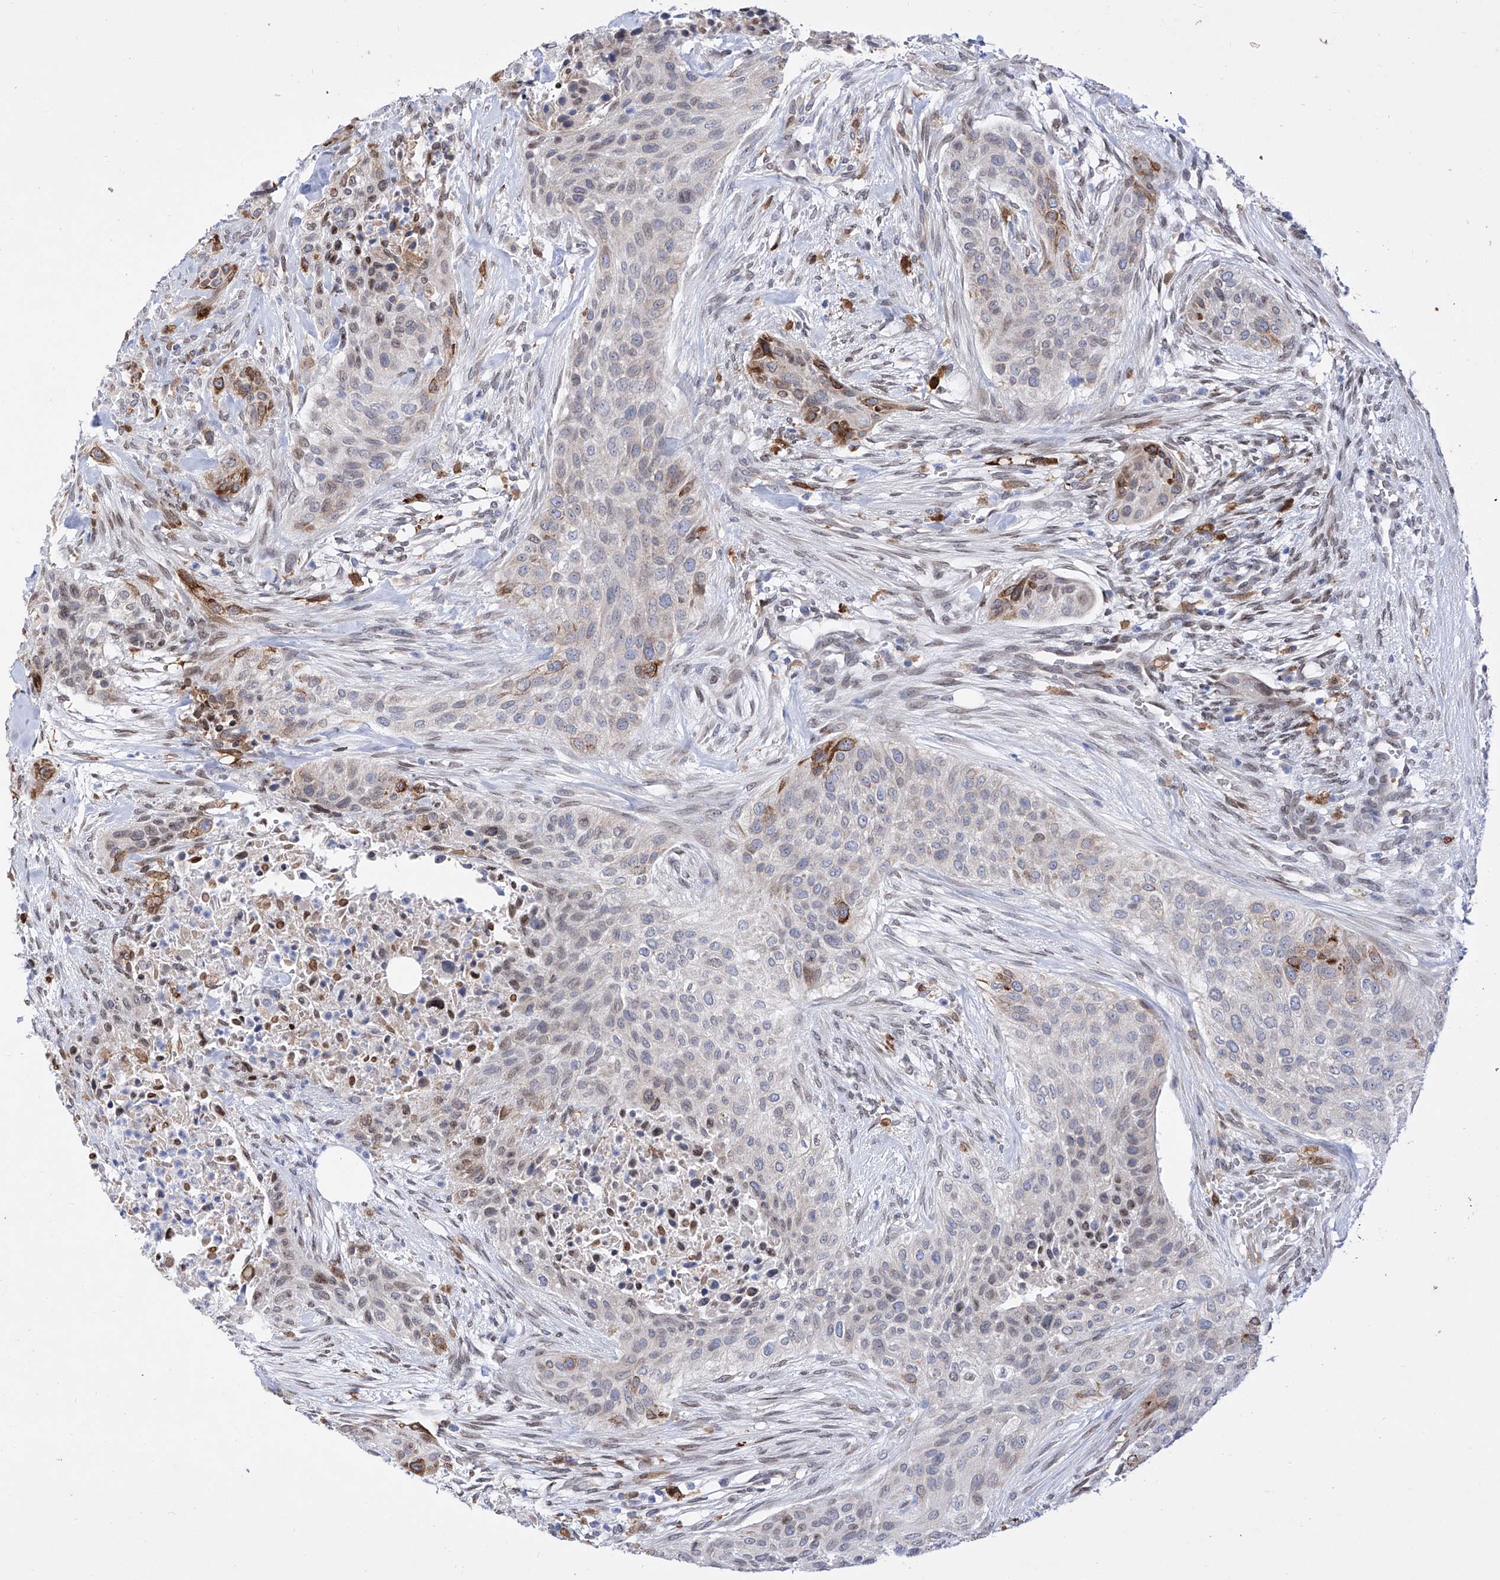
{"staining": {"intensity": "moderate", "quantity": "<25%", "location": "cytoplasmic/membranous"}, "tissue": "urothelial cancer", "cell_type": "Tumor cells", "image_type": "cancer", "snomed": [{"axis": "morphology", "description": "Urothelial carcinoma, High grade"}, {"axis": "topography", "description": "Urinary bladder"}], "caption": "DAB immunohistochemical staining of urothelial cancer demonstrates moderate cytoplasmic/membranous protein positivity in approximately <25% of tumor cells.", "gene": "LCLAT1", "patient": {"sex": "male", "age": 35}}